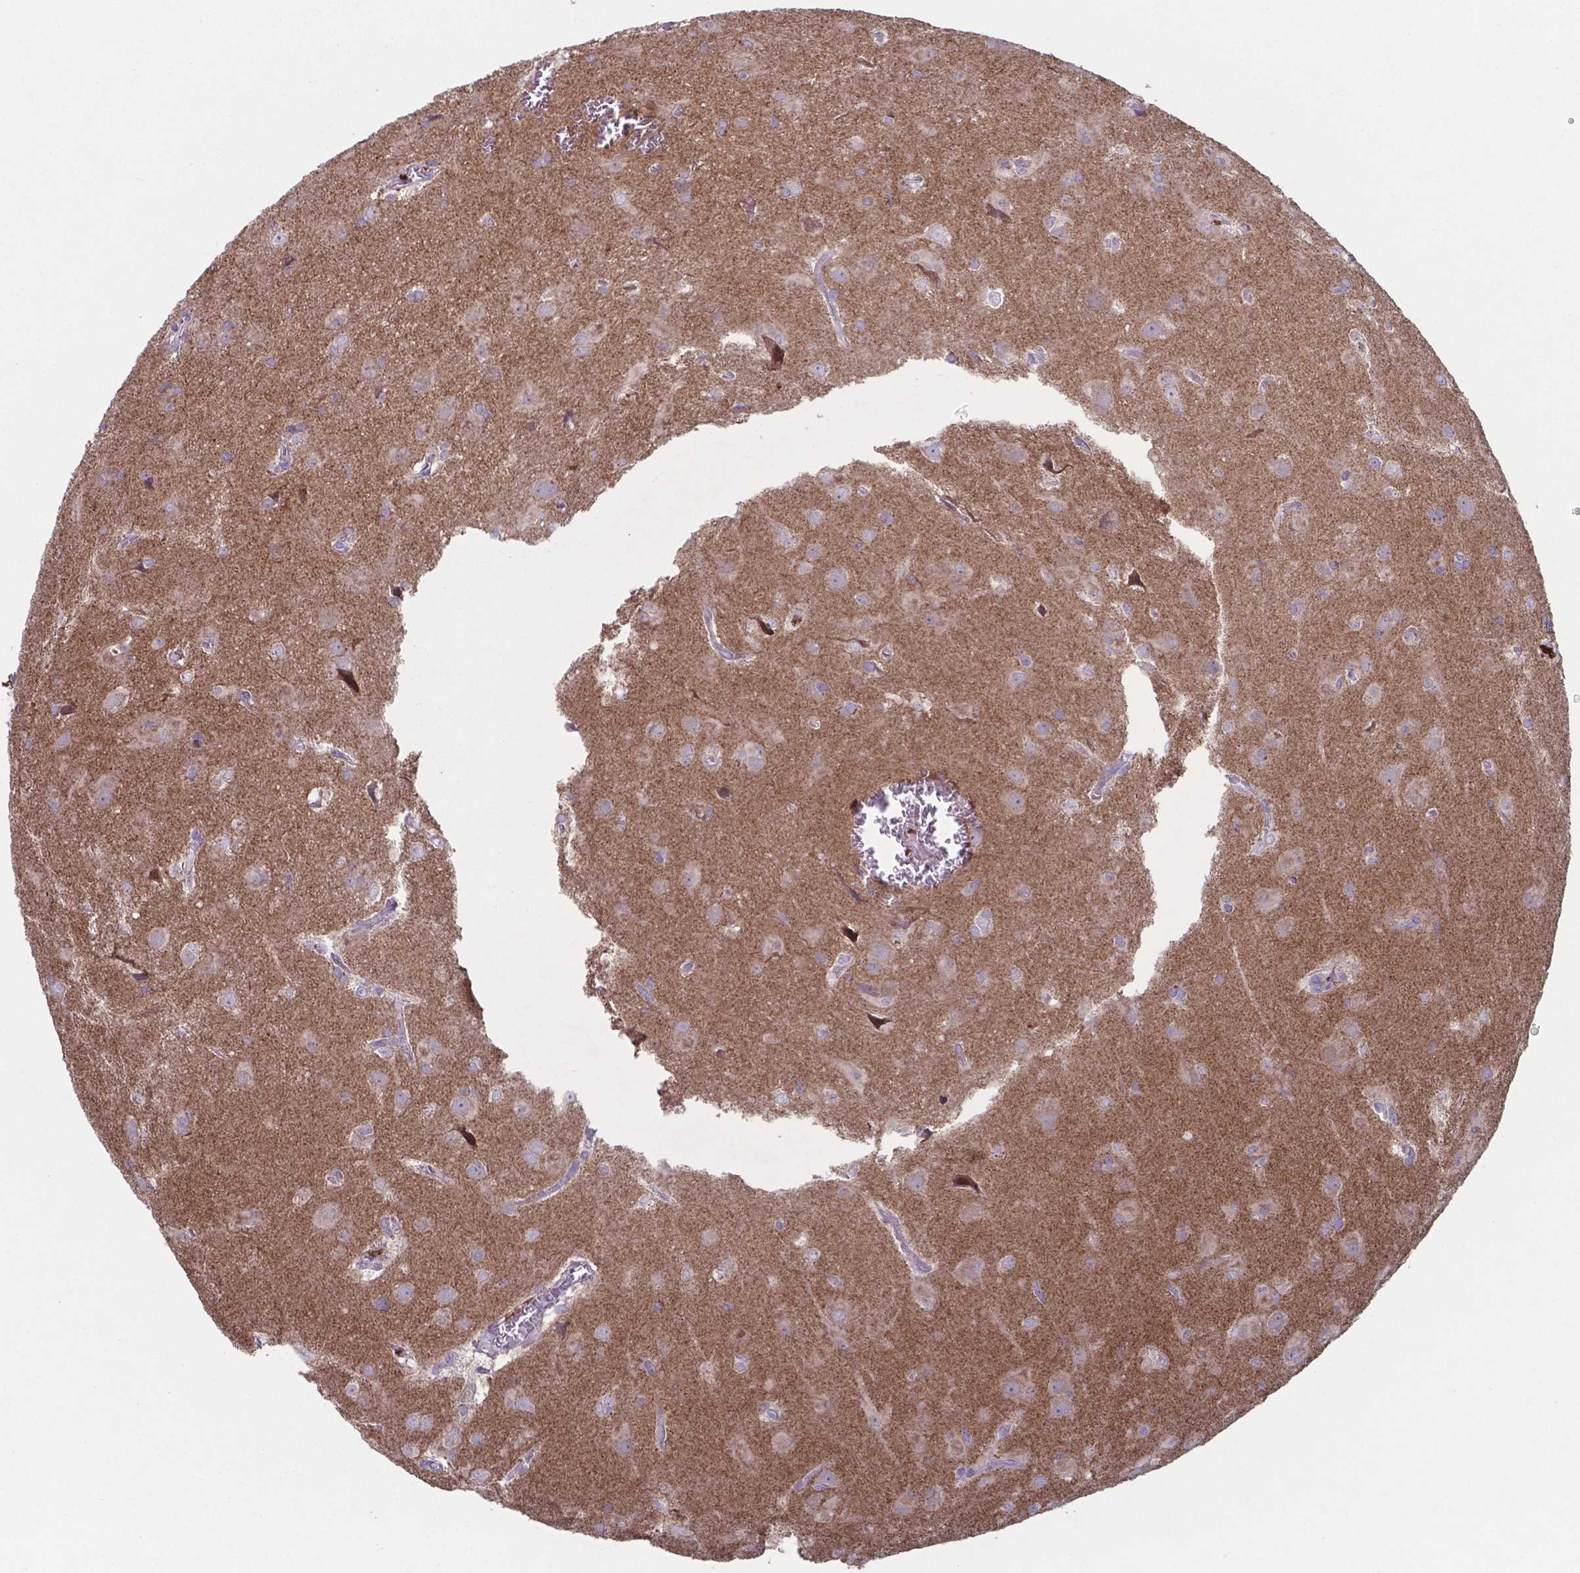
{"staining": {"intensity": "negative", "quantity": "none", "location": "none"}, "tissue": "glioma", "cell_type": "Tumor cells", "image_type": "cancer", "snomed": [{"axis": "morphology", "description": "Glioma, malignant, Low grade"}, {"axis": "topography", "description": "Brain"}], "caption": "Tumor cells are negative for protein expression in human malignant glioma (low-grade).", "gene": "TYRO3", "patient": {"sex": "male", "age": 58}}